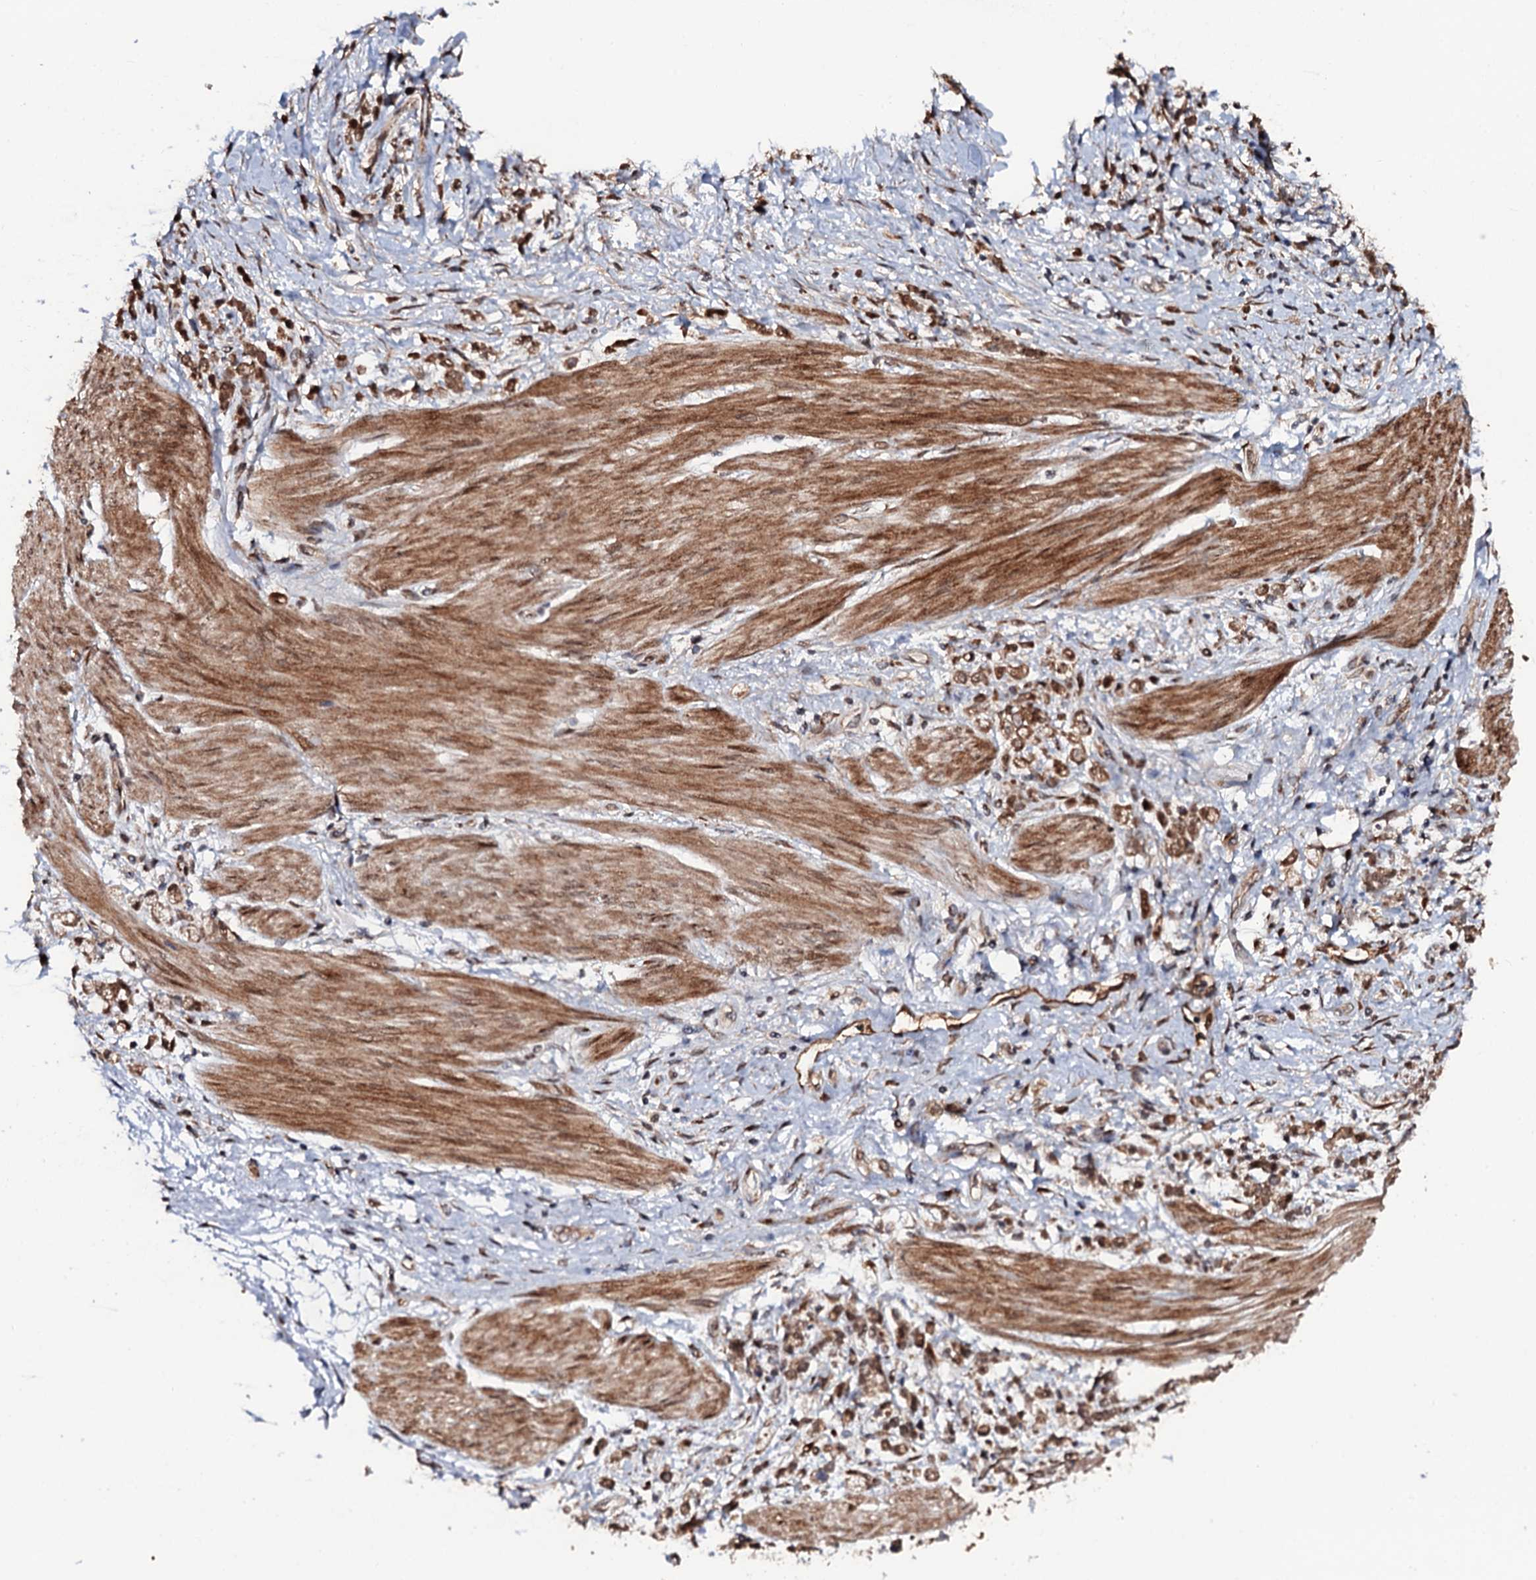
{"staining": {"intensity": "moderate", "quantity": ">75%", "location": "nuclear"}, "tissue": "stomach cancer", "cell_type": "Tumor cells", "image_type": "cancer", "snomed": [{"axis": "morphology", "description": "Adenocarcinoma, NOS"}, {"axis": "topography", "description": "Stomach"}], "caption": "Adenocarcinoma (stomach) stained with DAB (3,3'-diaminobenzidine) IHC reveals medium levels of moderate nuclear positivity in about >75% of tumor cells.", "gene": "LRRC63", "patient": {"sex": "female", "age": 60}}